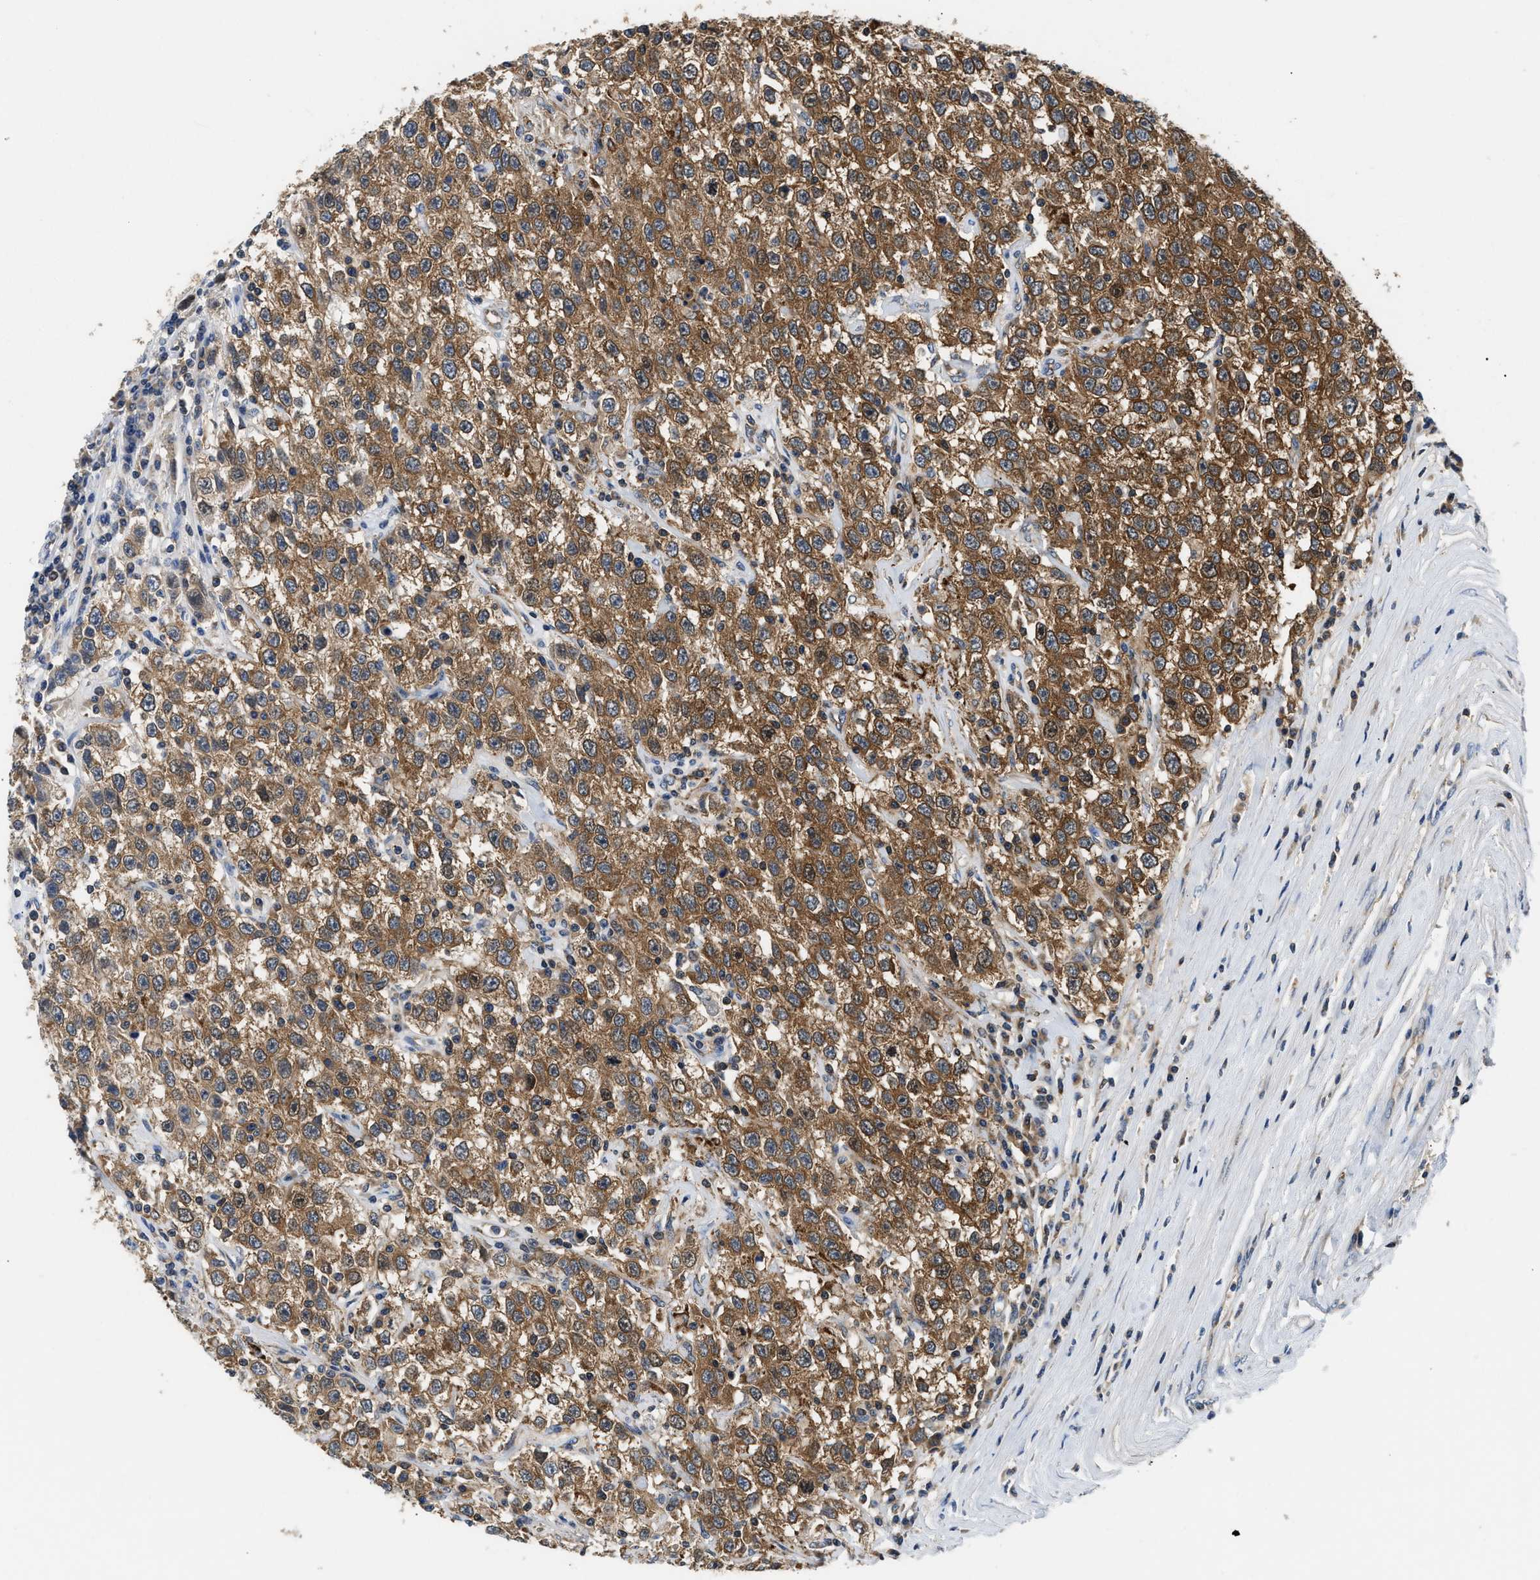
{"staining": {"intensity": "moderate", "quantity": ">75%", "location": "cytoplasmic/membranous"}, "tissue": "testis cancer", "cell_type": "Tumor cells", "image_type": "cancer", "snomed": [{"axis": "morphology", "description": "Seminoma, NOS"}, {"axis": "topography", "description": "Testis"}], "caption": "Immunohistochemistry (IHC) of human testis cancer (seminoma) exhibits medium levels of moderate cytoplasmic/membranous positivity in approximately >75% of tumor cells.", "gene": "CCM2", "patient": {"sex": "male", "age": 41}}